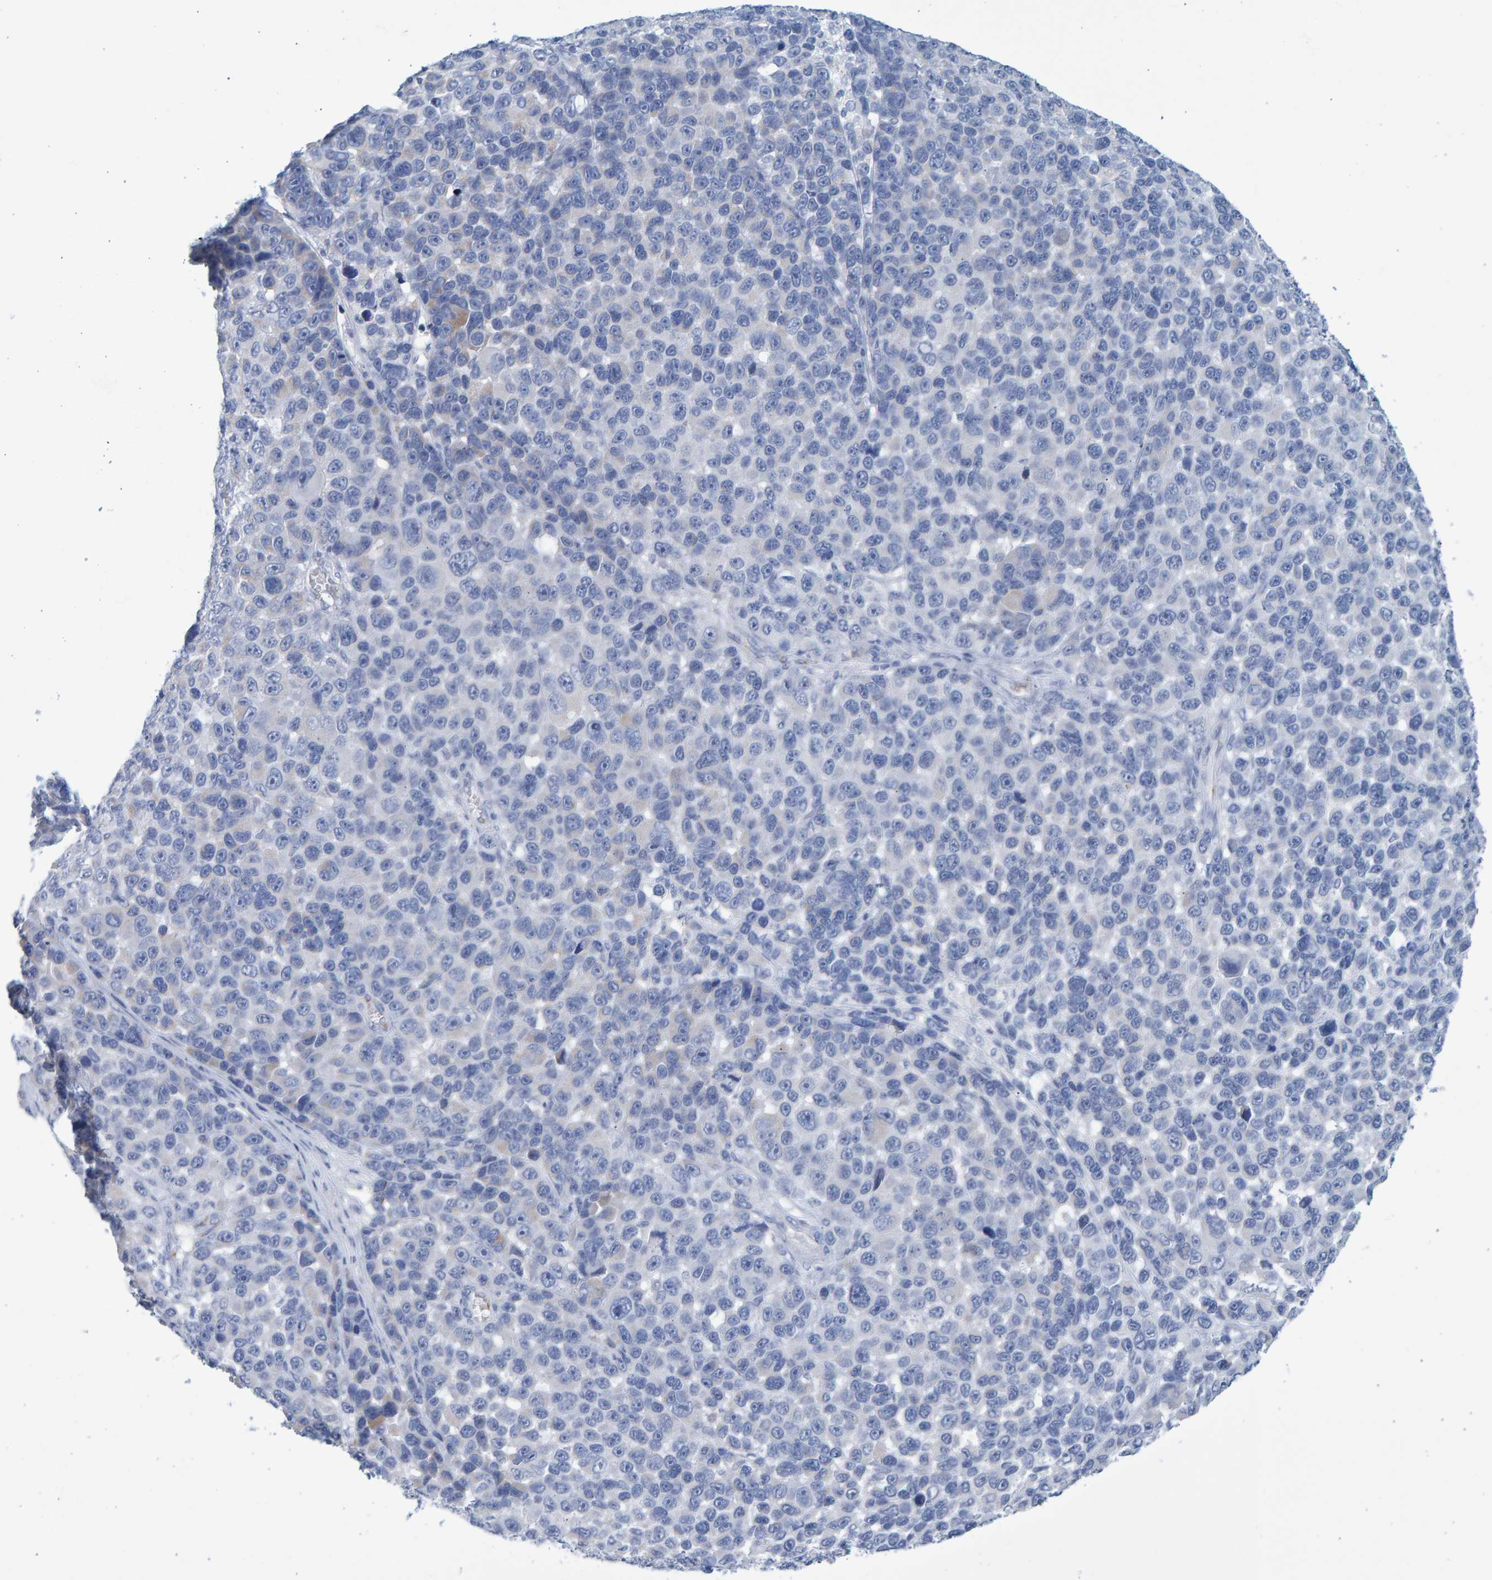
{"staining": {"intensity": "negative", "quantity": "none", "location": "none"}, "tissue": "melanoma", "cell_type": "Tumor cells", "image_type": "cancer", "snomed": [{"axis": "morphology", "description": "Malignant melanoma, NOS"}, {"axis": "topography", "description": "Skin"}], "caption": "Immunohistochemical staining of malignant melanoma displays no significant positivity in tumor cells. (DAB immunohistochemistry (IHC), high magnification).", "gene": "SLC34A3", "patient": {"sex": "male", "age": 53}}